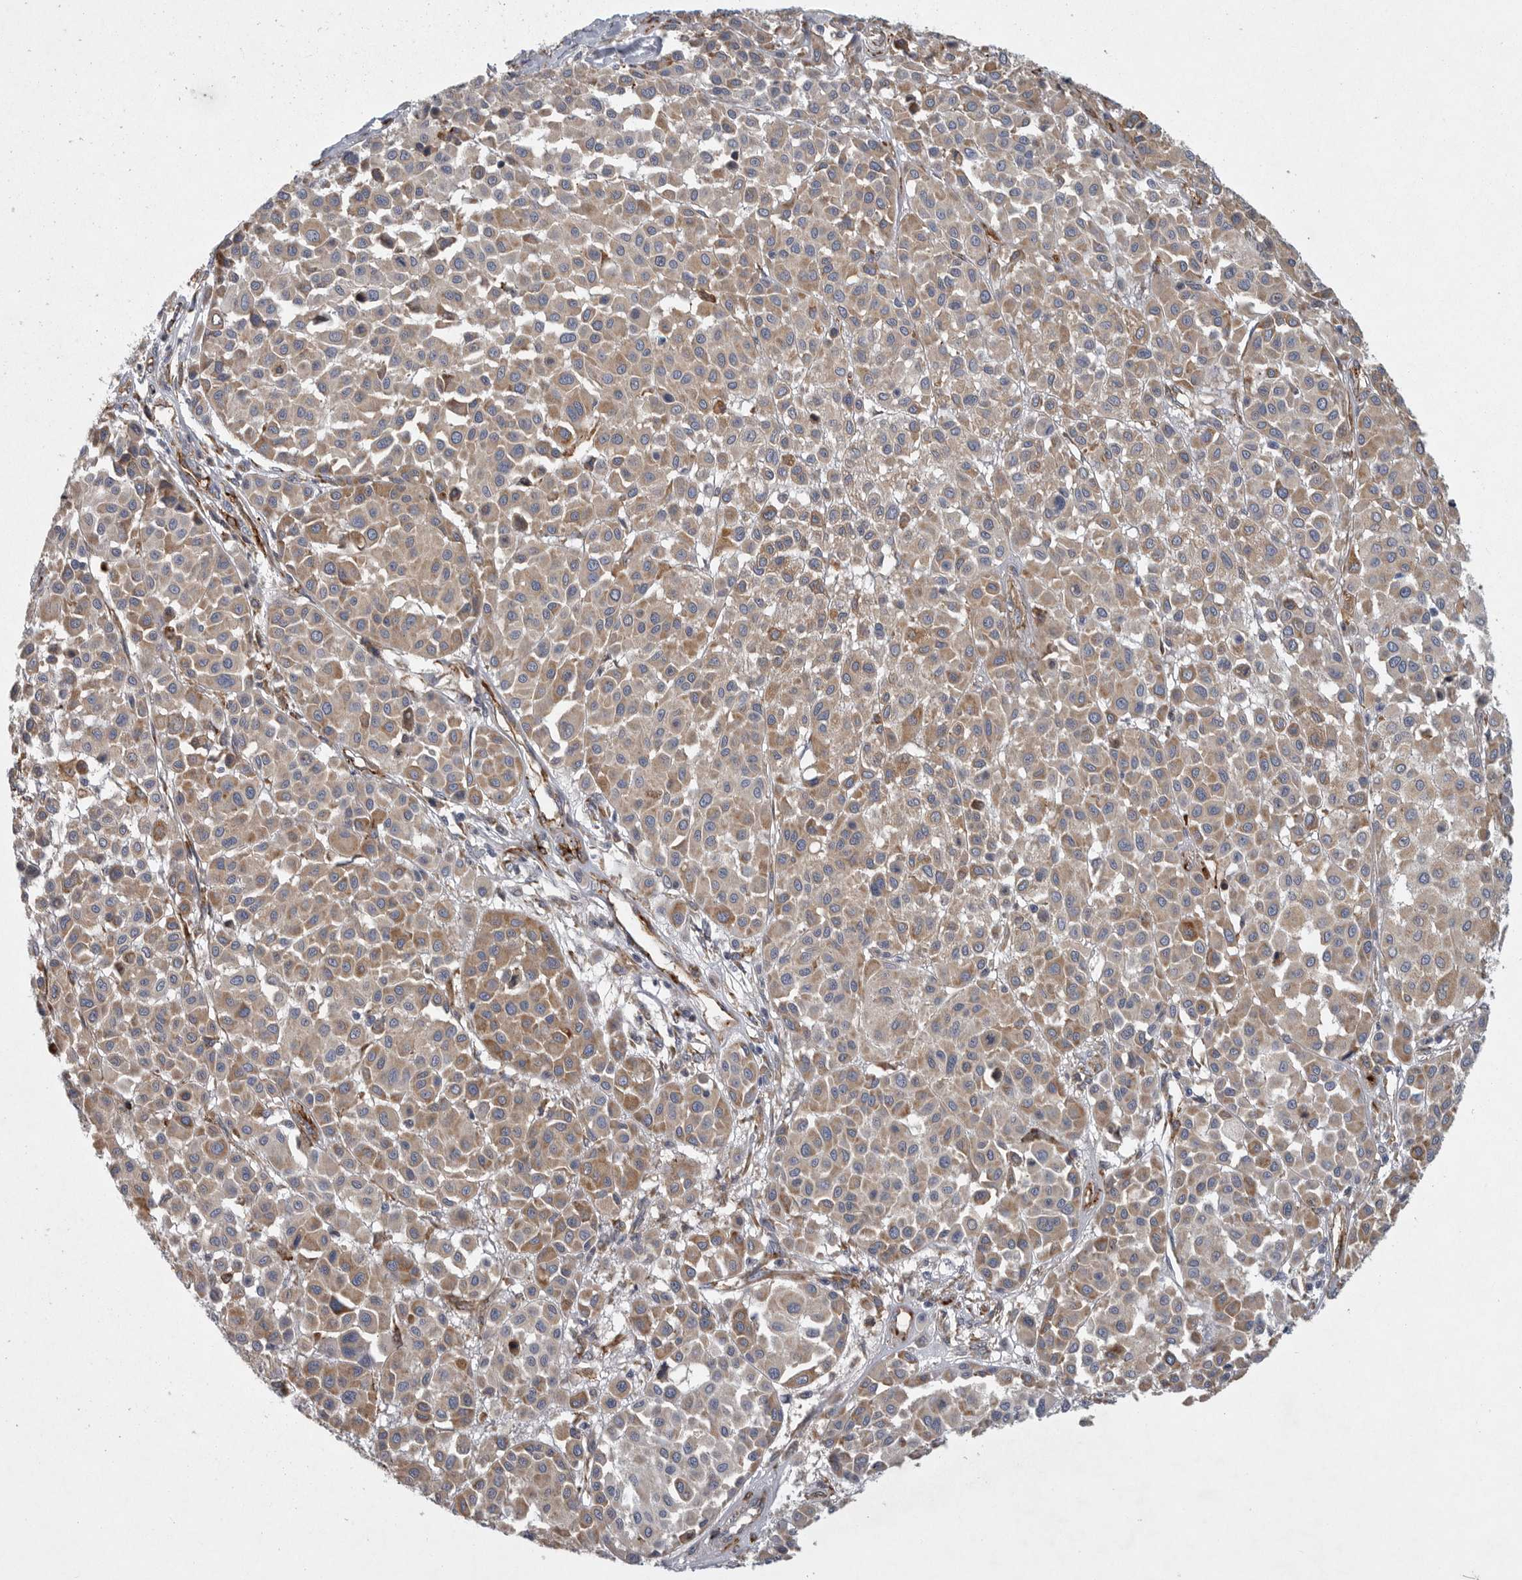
{"staining": {"intensity": "weak", "quantity": "25%-75%", "location": "cytoplasmic/membranous"}, "tissue": "melanoma", "cell_type": "Tumor cells", "image_type": "cancer", "snomed": [{"axis": "morphology", "description": "Malignant melanoma, Metastatic site"}, {"axis": "topography", "description": "Soft tissue"}], "caption": "Tumor cells display low levels of weak cytoplasmic/membranous positivity in about 25%-75% of cells in malignant melanoma (metastatic site). Using DAB (3,3'-diaminobenzidine) (brown) and hematoxylin (blue) stains, captured at high magnification using brightfield microscopy.", "gene": "MINPP1", "patient": {"sex": "male", "age": 41}}